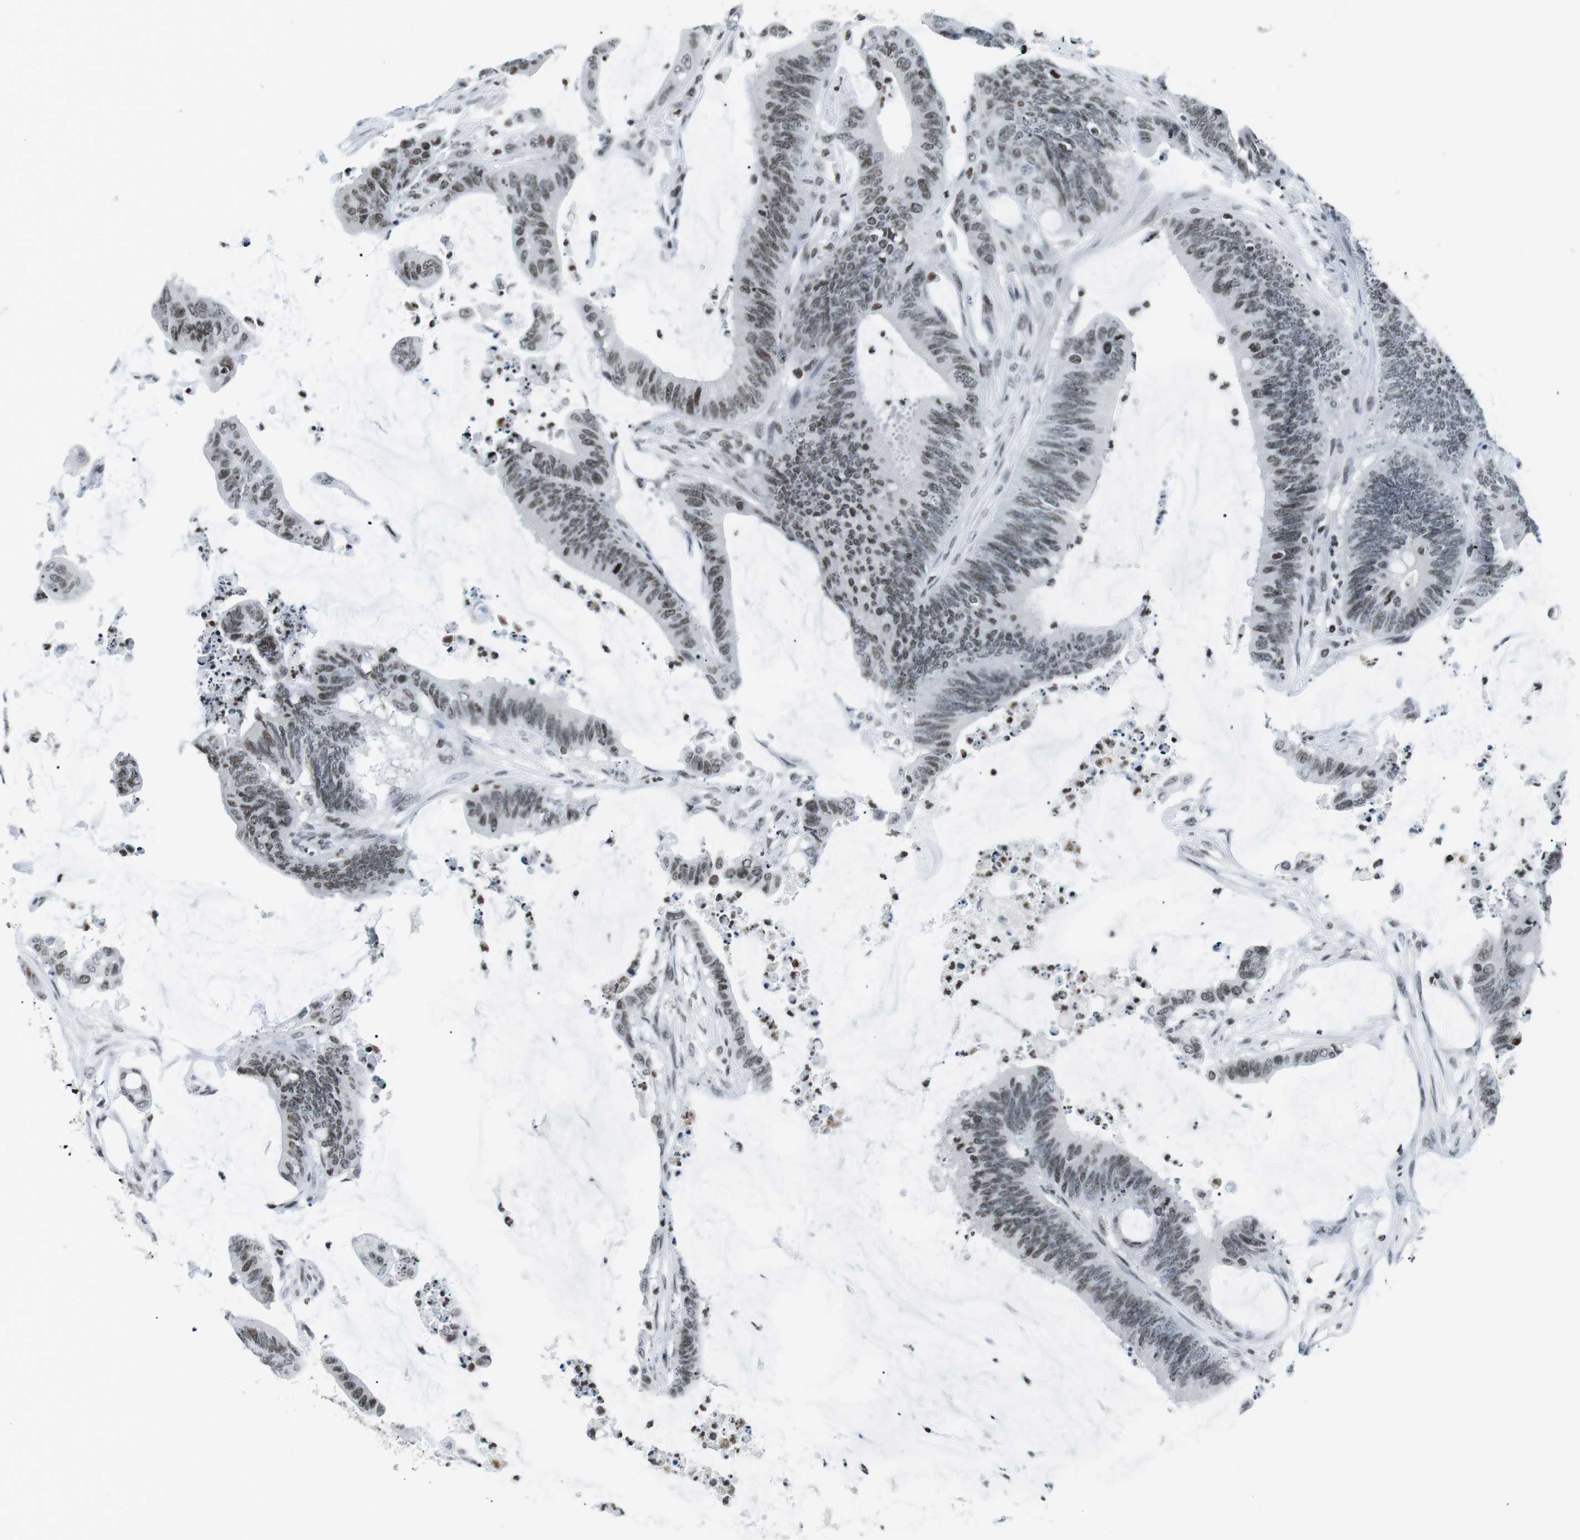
{"staining": {"intensity": "weak", "quantity": "25%-75%", "location": "nuclear"}, "tissue": "colorectal cancer", "cell_type": "Tumor cells", "image_type": "cancer", "snomed": [{"axis": "morphology", "description": "Adenocarcinoma, NOS"}, {"axis": "topography", "description": "Rectum"}], "caption": "DAB immunohistochemical staining of human adenocarcinoma (colorectal) exhibits weak nuclear protein expression in about 25%-75% of tumor cells. (Brightfield microscopy of DAB IHC at high magnification).", "gene": "E2F2", "patient": {"sex": "female", "age": 66}}